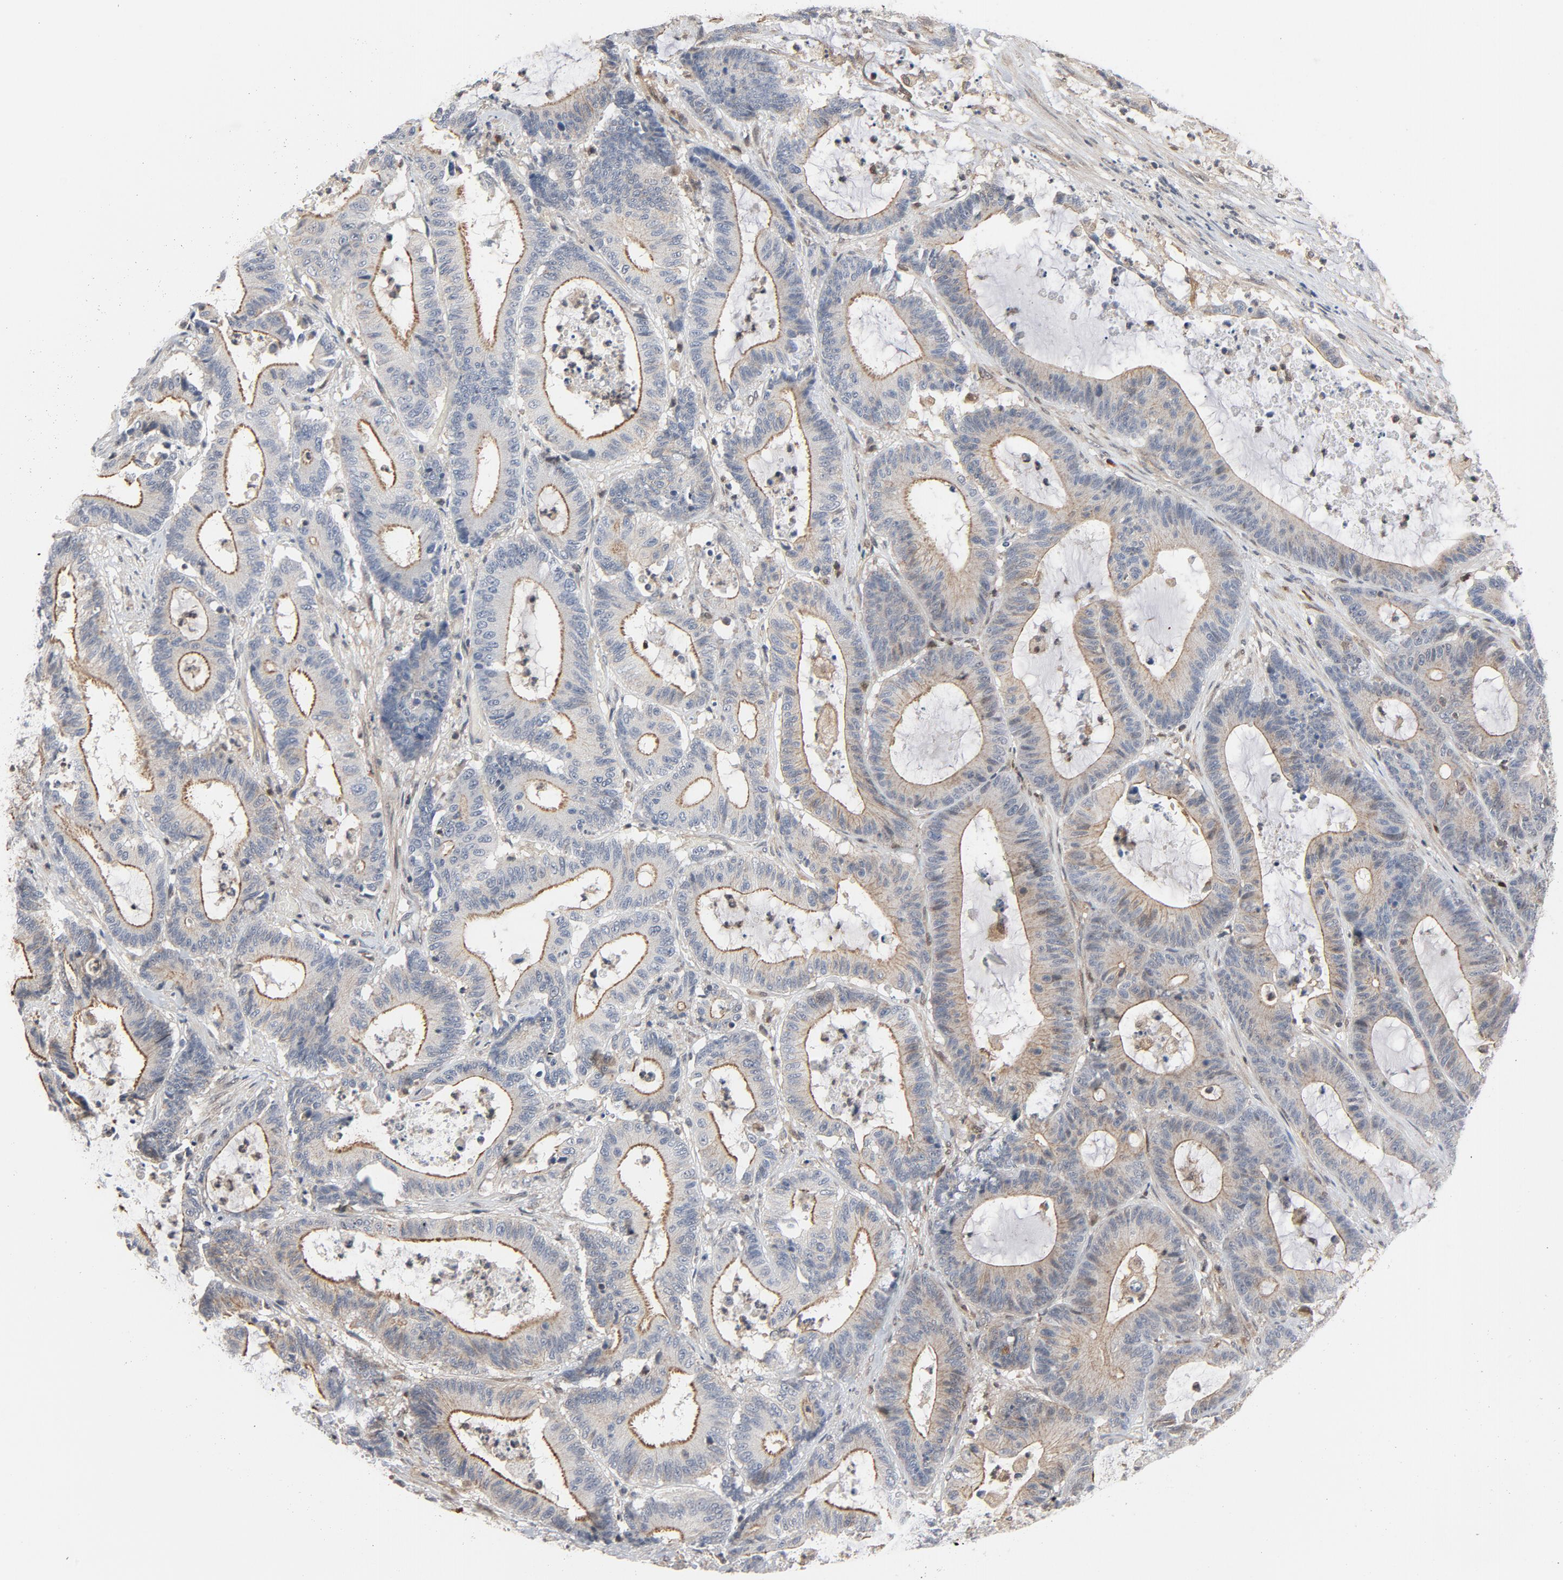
{"staining": {"intensity": "weak", "quantity": "25%-75%", "location": "cytoplasmic/membranous"}, "tissue": "colorectal cancer", "cell_type": "Tumor cells", "image_type": "cancer", "snomed": [{"axis": "morphology", "description": "Adenocarcinoma, NOS"}, {"axis": "topography", "description": "Colon"}], "caption": "DAB (3,3'-diaminobenzidine) immunohistochemical staining of adenocarcinoma (colorectal) displays weak cytoplasmic/membranous protein staining in about 25%-75% of tumor cells.", "gene": "TRADD", "patient": {"sex": "female", "age": 84}}